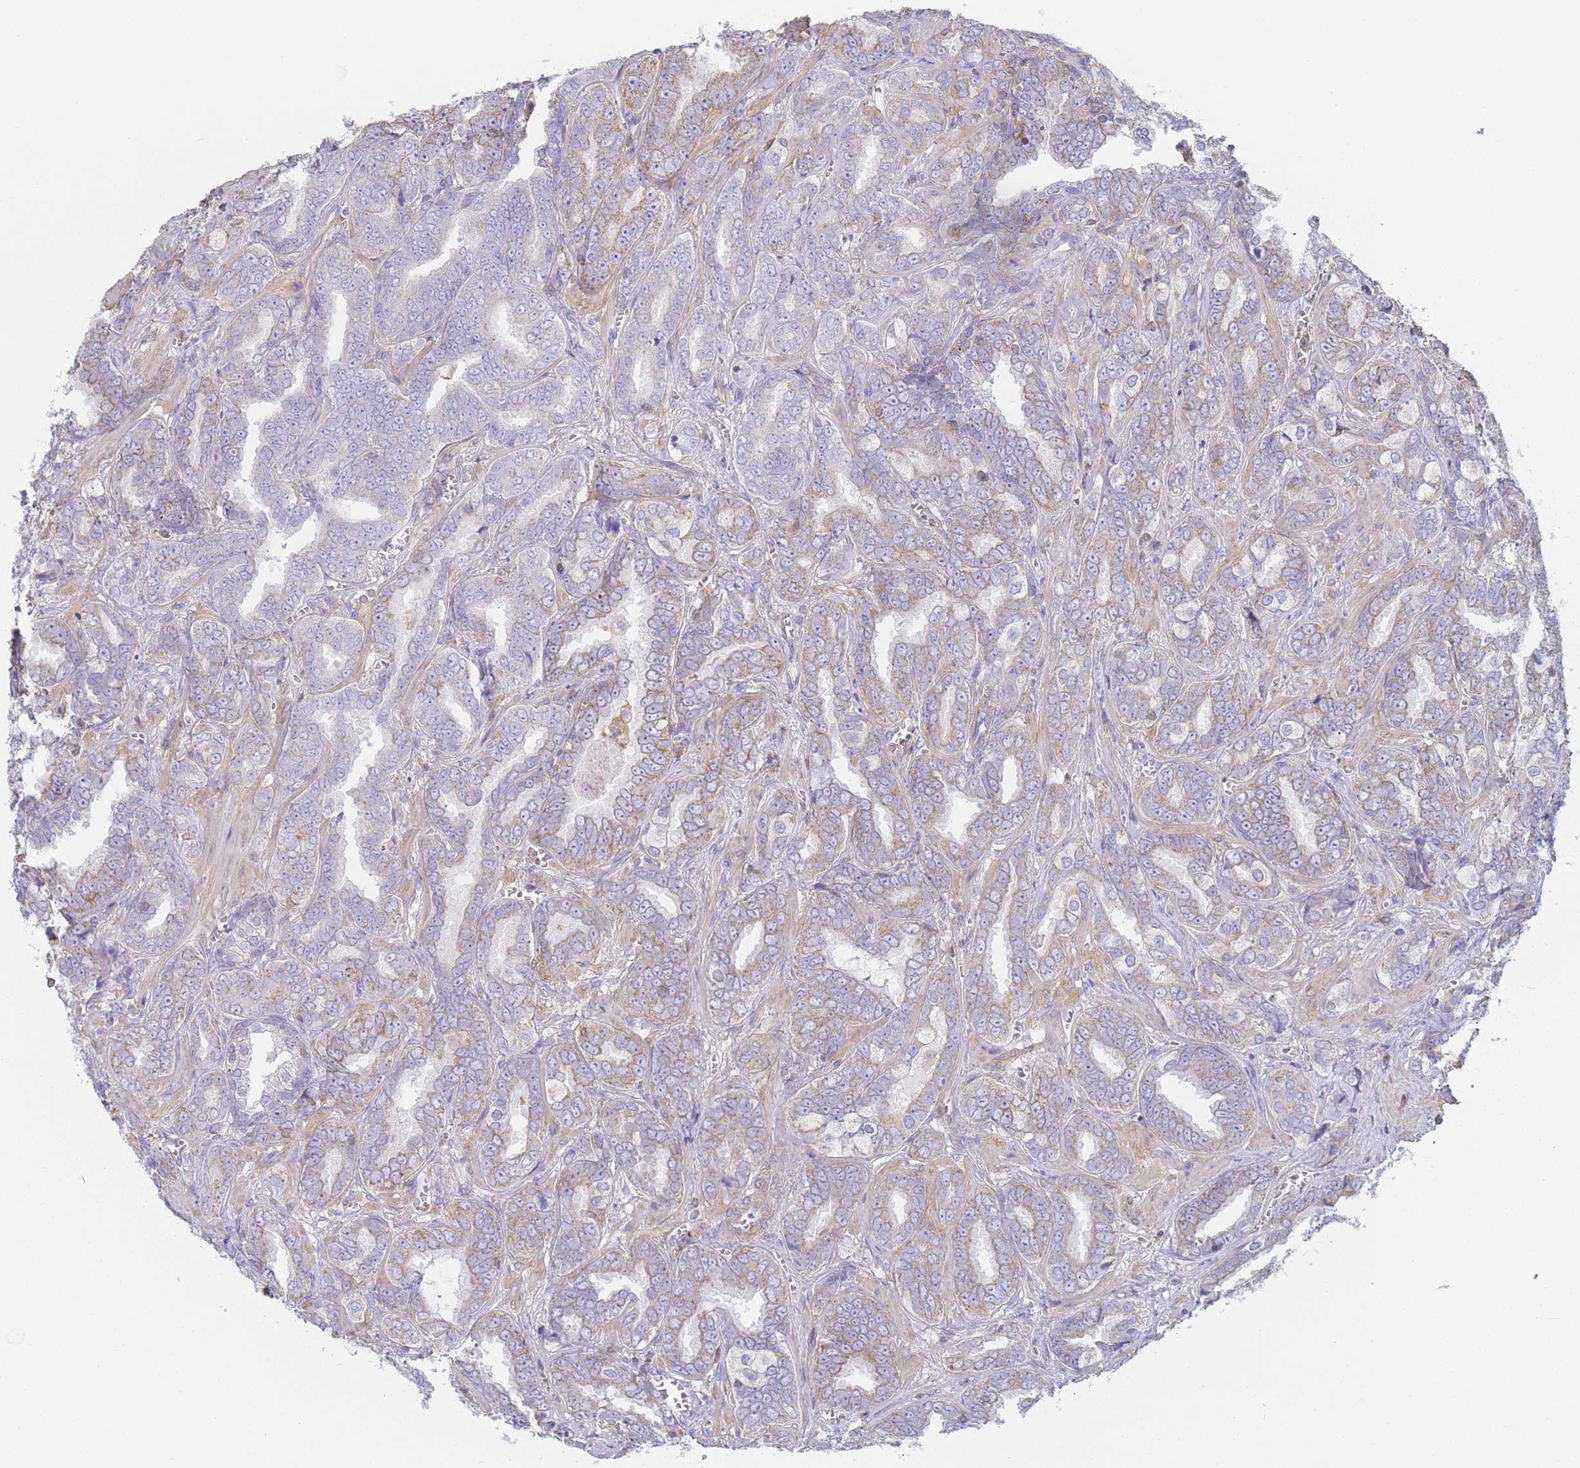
{"staining": {"intensity": "weak", "quantity": "25%-75%", "location": "cytoplasmic/membranous"}, "tissue": "prostate cancer", "cell_type": "Tumor cells", "image_type": "cancer", "snomed": [{"axis": "morphology", "description": "Adenocarcinoma, High grade"}, {"axis": "topography", "description": "Prostate"}], "caption": "Prostate cancer stained with immunohistochemistry (IHC) exhibits weak cytoplasmic/membranous staining in about 25%-75% of tumor cells.", "gene": "ADH1A", "patient": {"sex": "male", "age": 67}}